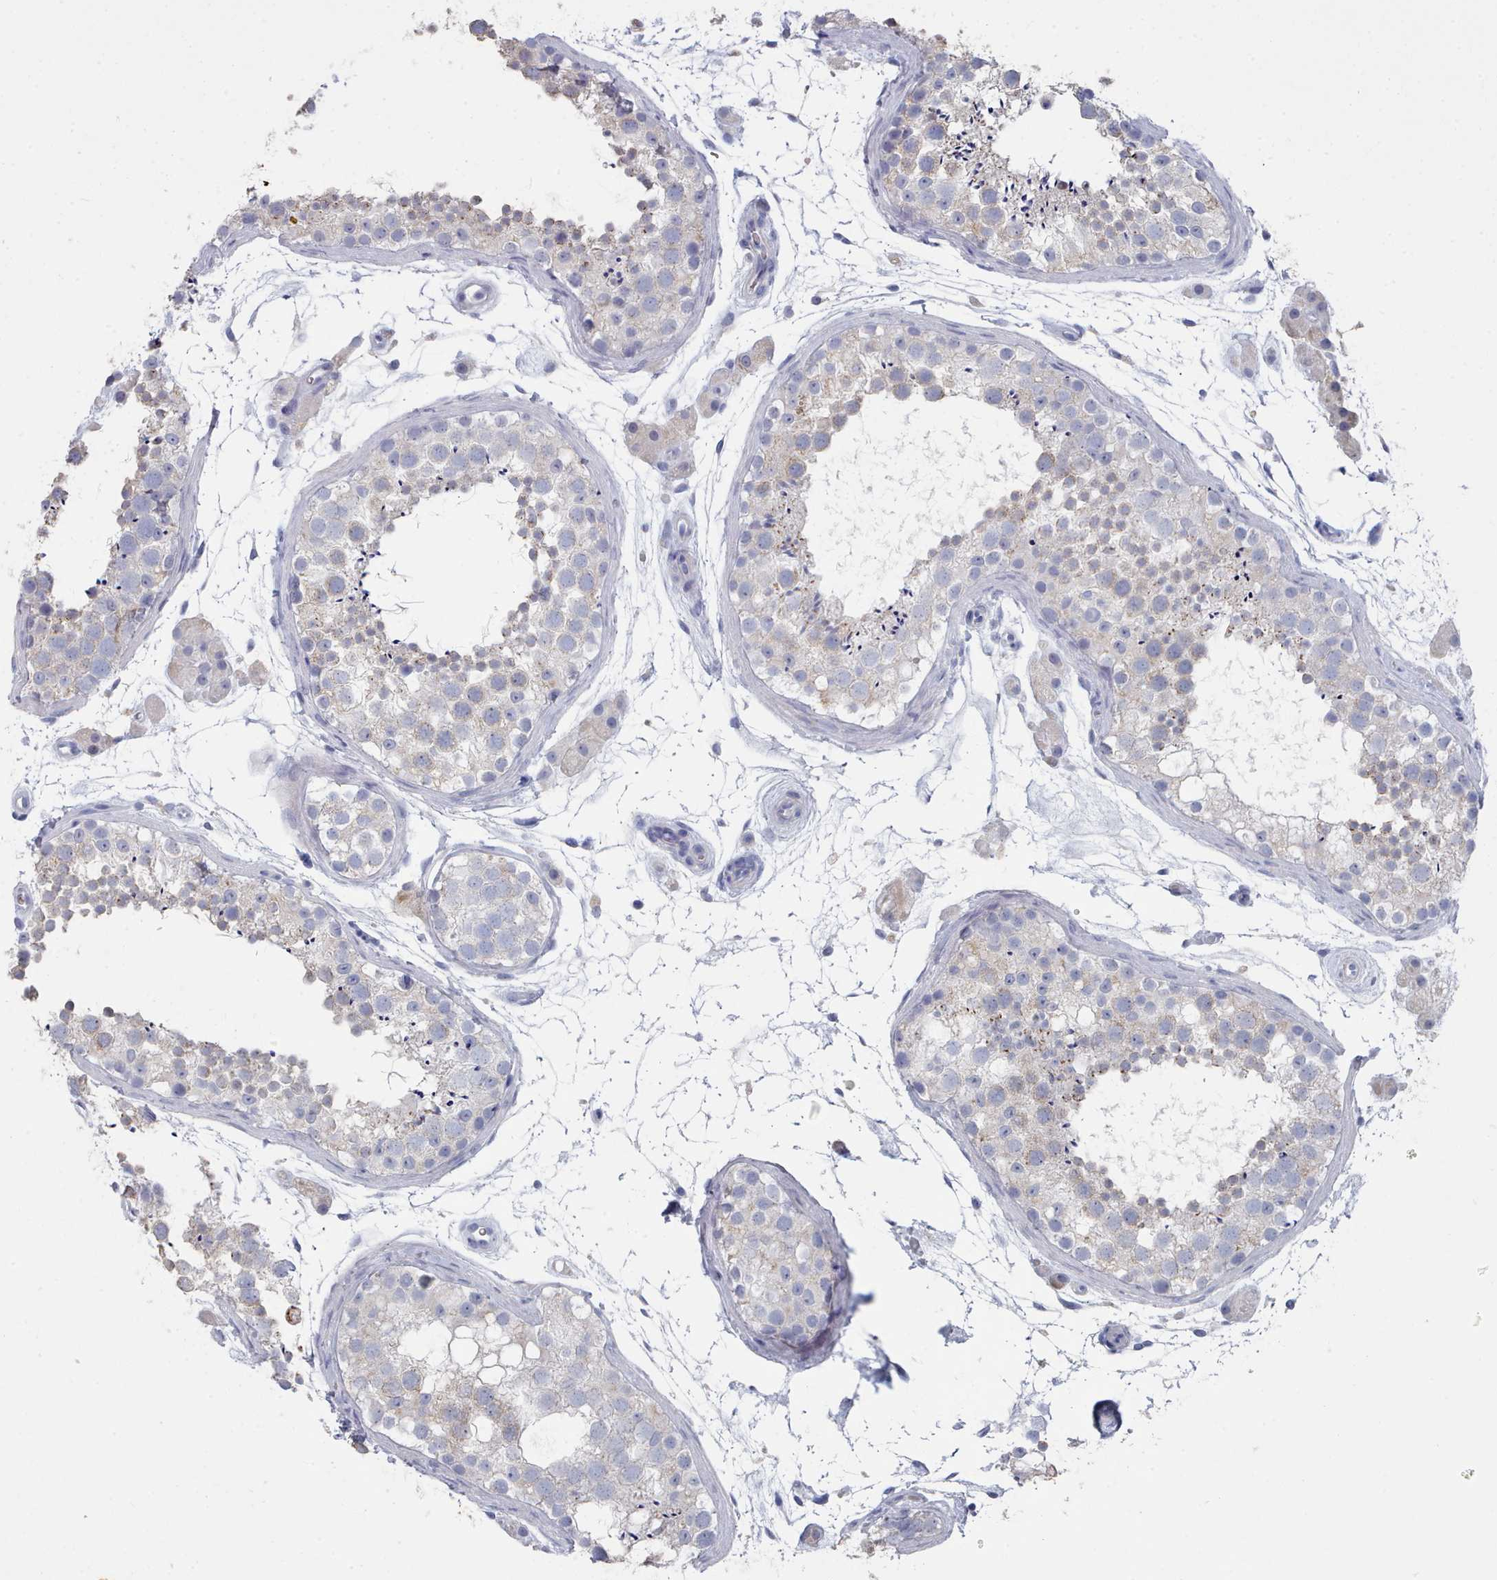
{"staining": {"intensity": "weak", "quantity": "<25%", "location": "cytoplasmic/membranous"}, "tissue": "testis", "cell_type": "Cells in seminiferous ducts", "image_type": "normal", "snomed": [{"axis": "morphology", "description": "Normal tissue, NOS"}, {"axis": "topography", "description": "Testis"}], "caption": "DAB immunohistochemical staining of unremarkable testis shows no significant expression in cells in seminiferous ducts.", "gene": "ACAD11", "patient": {"sex": "male", "age": 41}}